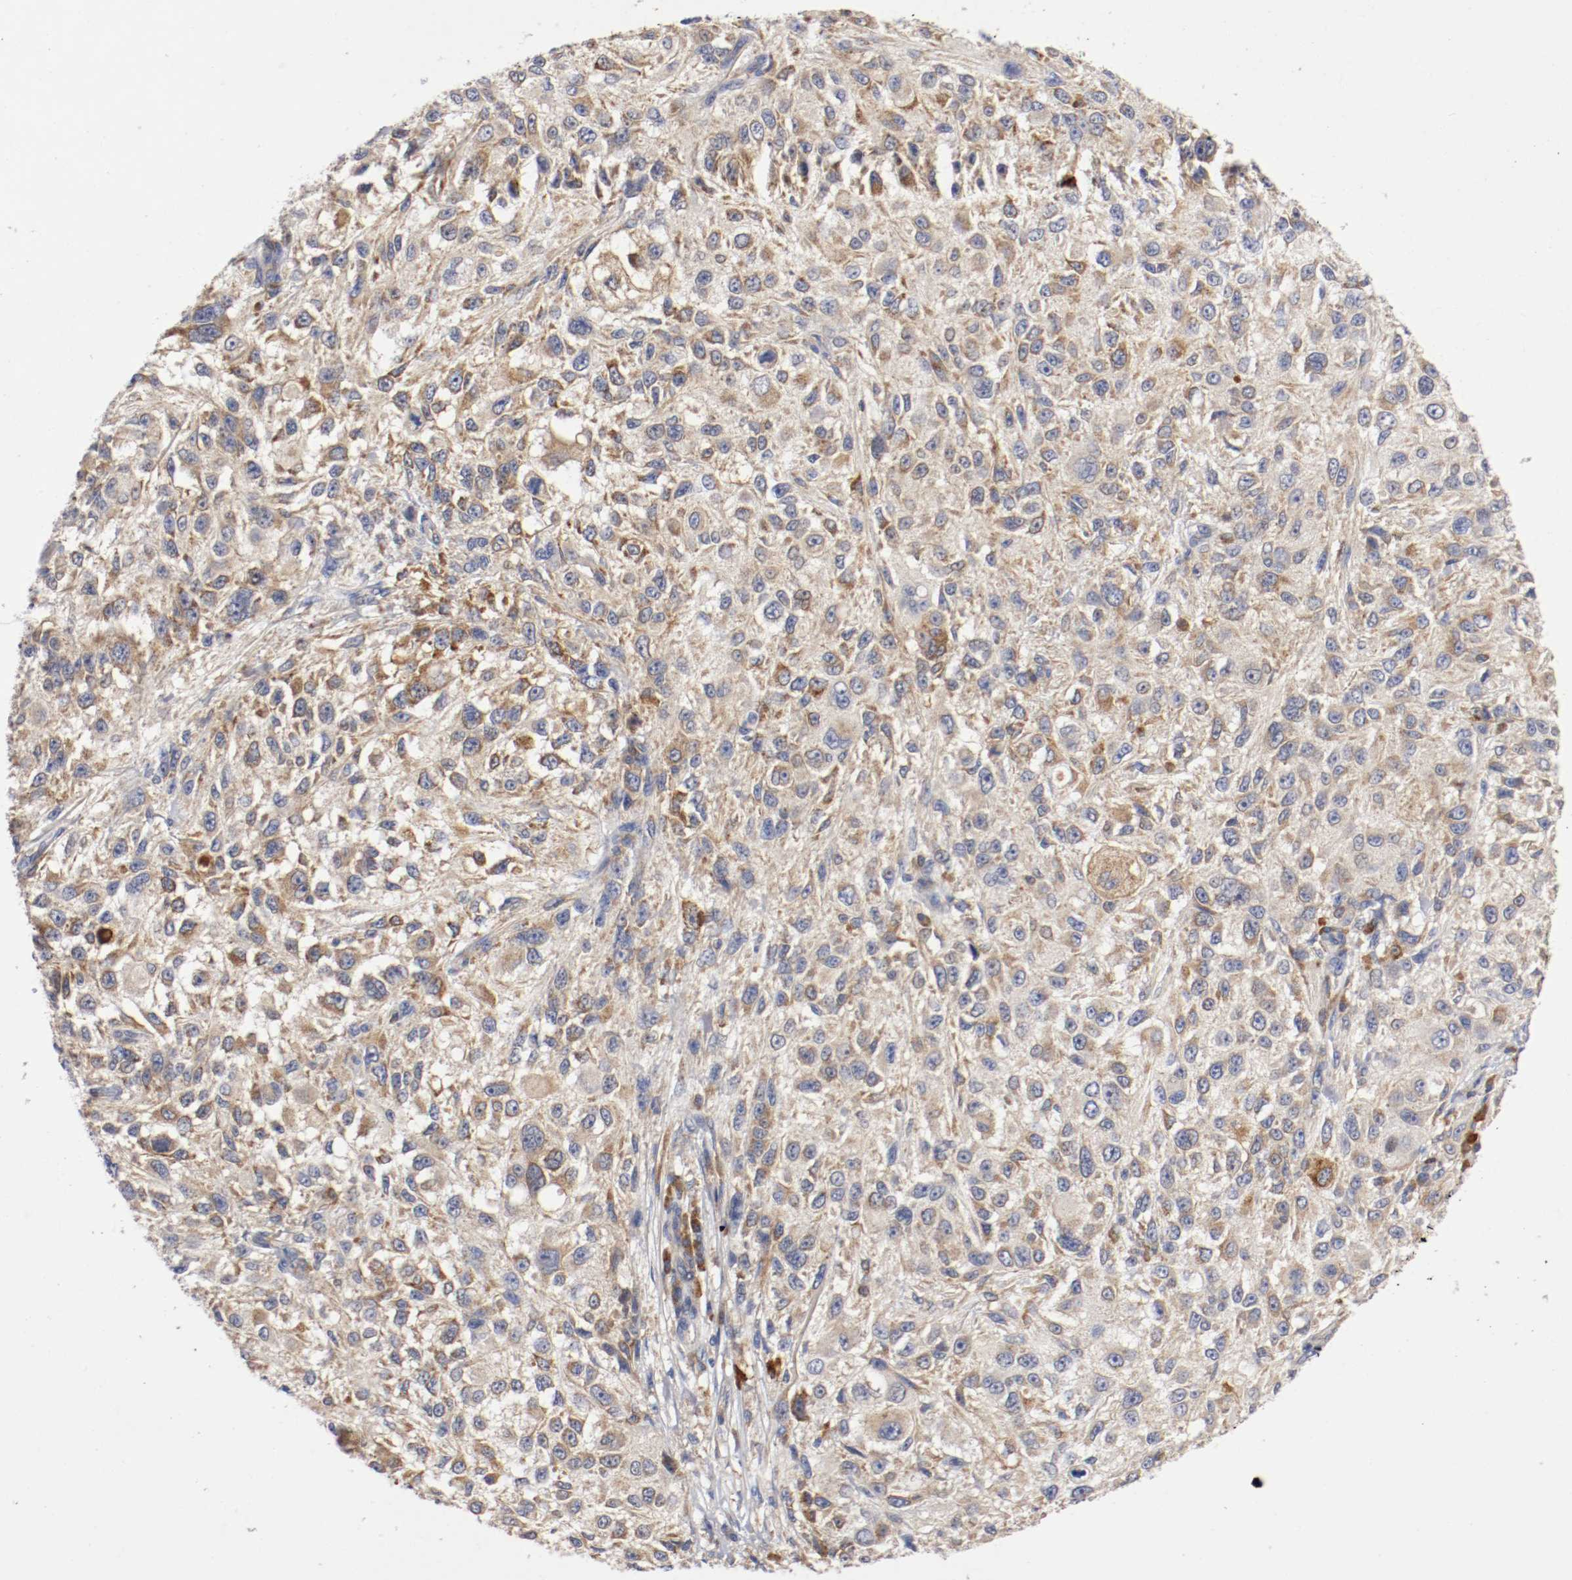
{"staining": {"intensity": "moderate", "quantity": "25%-75%", "location": "cytoplasmic/membranous"}, "tissue": "melanoma", "cell_type": "Tumor cells", "image_type": "cancer", "snomed": [{"axis": "morphology", "description": "Necrosis, NOS"}, {"axis": "morphology", "description": "Malignant melanoma, NOS"}, {"axis": "topography", "description": "Skin"}], "caption": "Human melanoma stained with a brown dye demonstrates moderate cytoplasmic/membranous positive expression in approximately 25%-75% of tumor cells.", "gene": "TRAF2", "patient": {"sex": "female", "age": 87}}